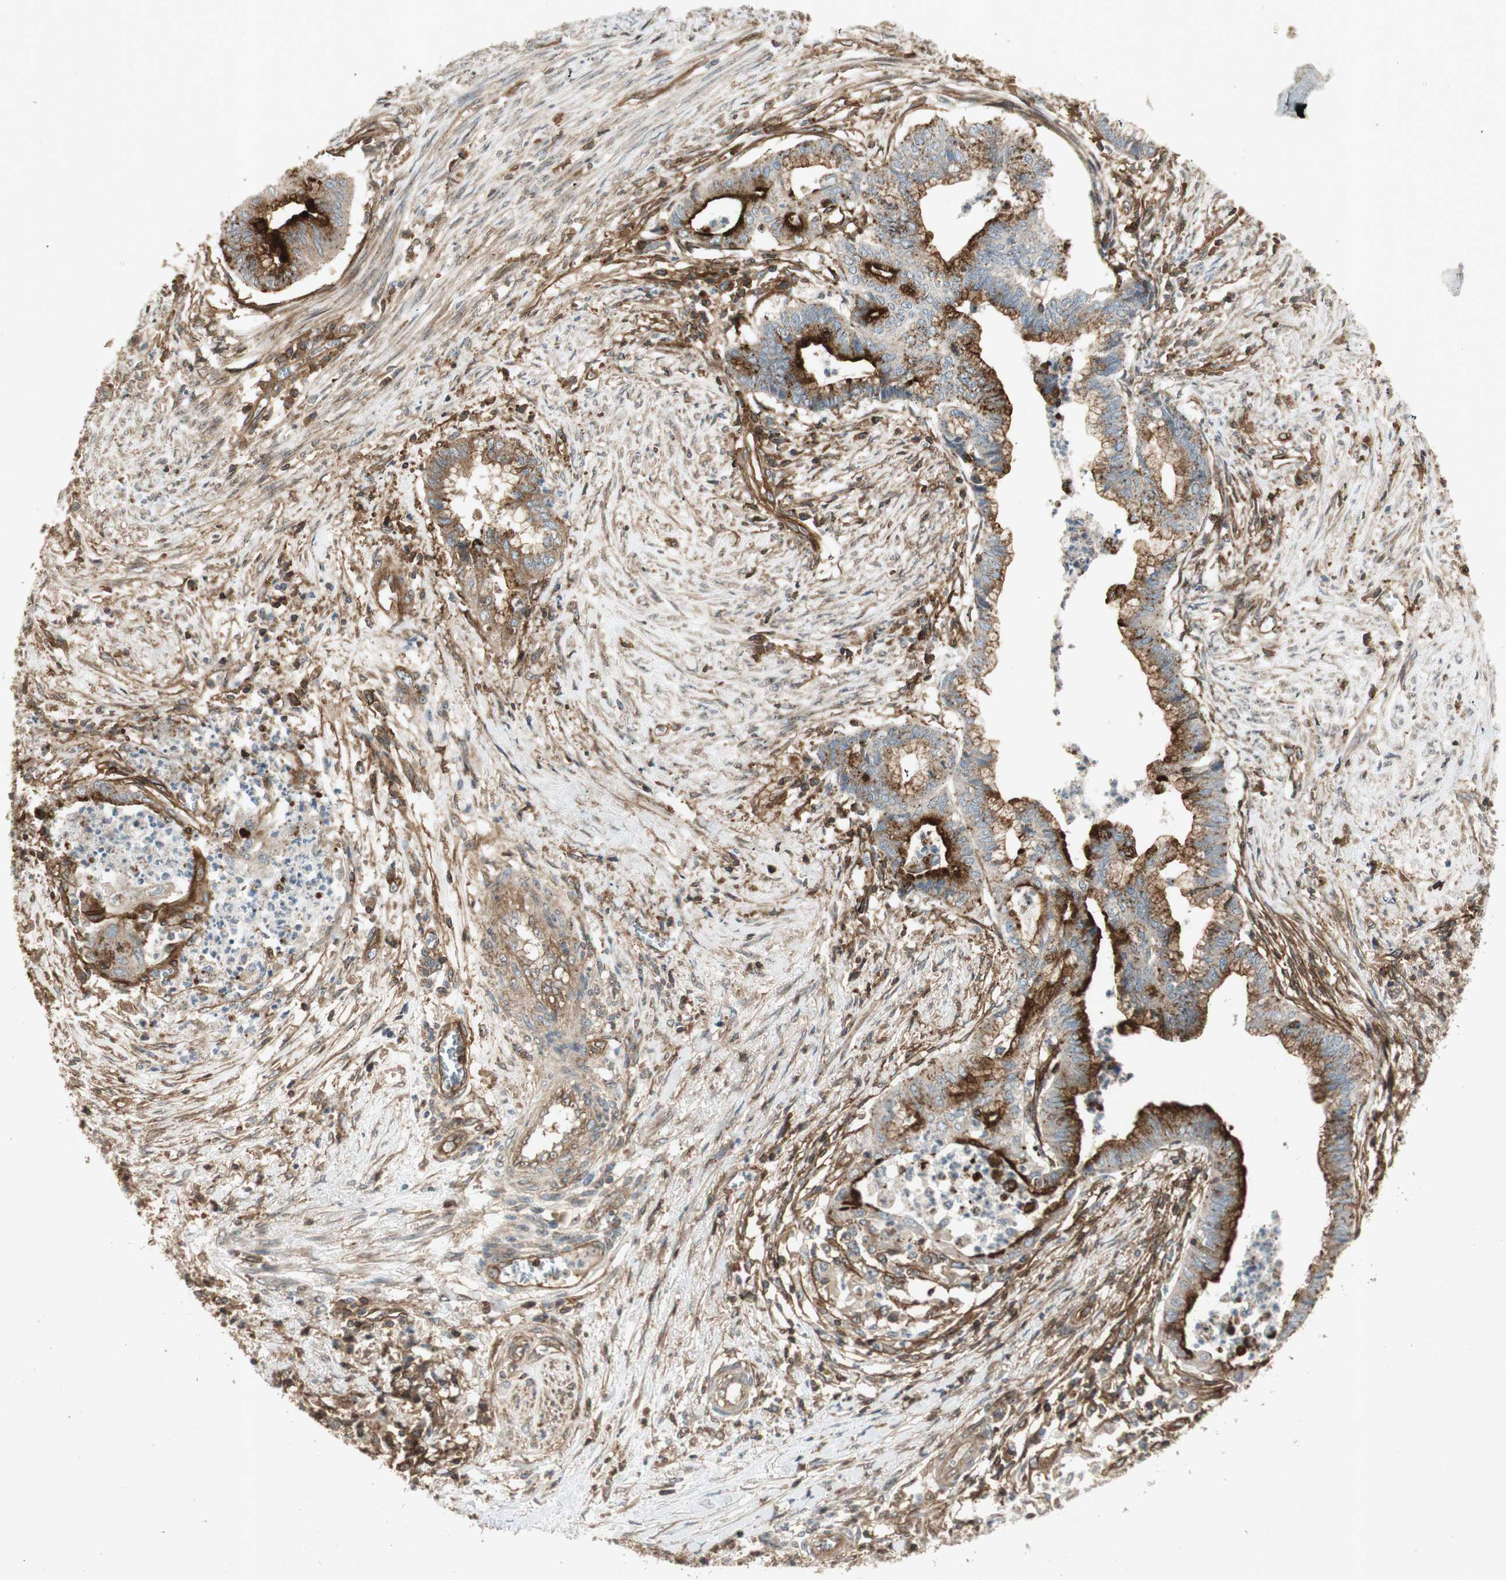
{"staining": {"intensity": "strong", "quantity": ">75%", "location": "cytoplasmic/membranous"}, "tissue": "endometrial cancer", "cell_type": "Tumor cells", "image_type": "cancer", "snomed": [{"axis": "morphology", "description": "Necrosis, NOS"}, {"axis": "morphology", "description": "Adenocarcinoma, NOS"}, {"axis": "topography", "description": "Endometrium"}], "caption": "This micrograph shows immunohistochemistry staining of endometrial cancer (adenocarcinoma), with high strong cytoplasmic/membranous positivity in approximately >75% of tumor cells.", "gene": "BTN3A3", "patient": {"sex": "female", "age": 79}}